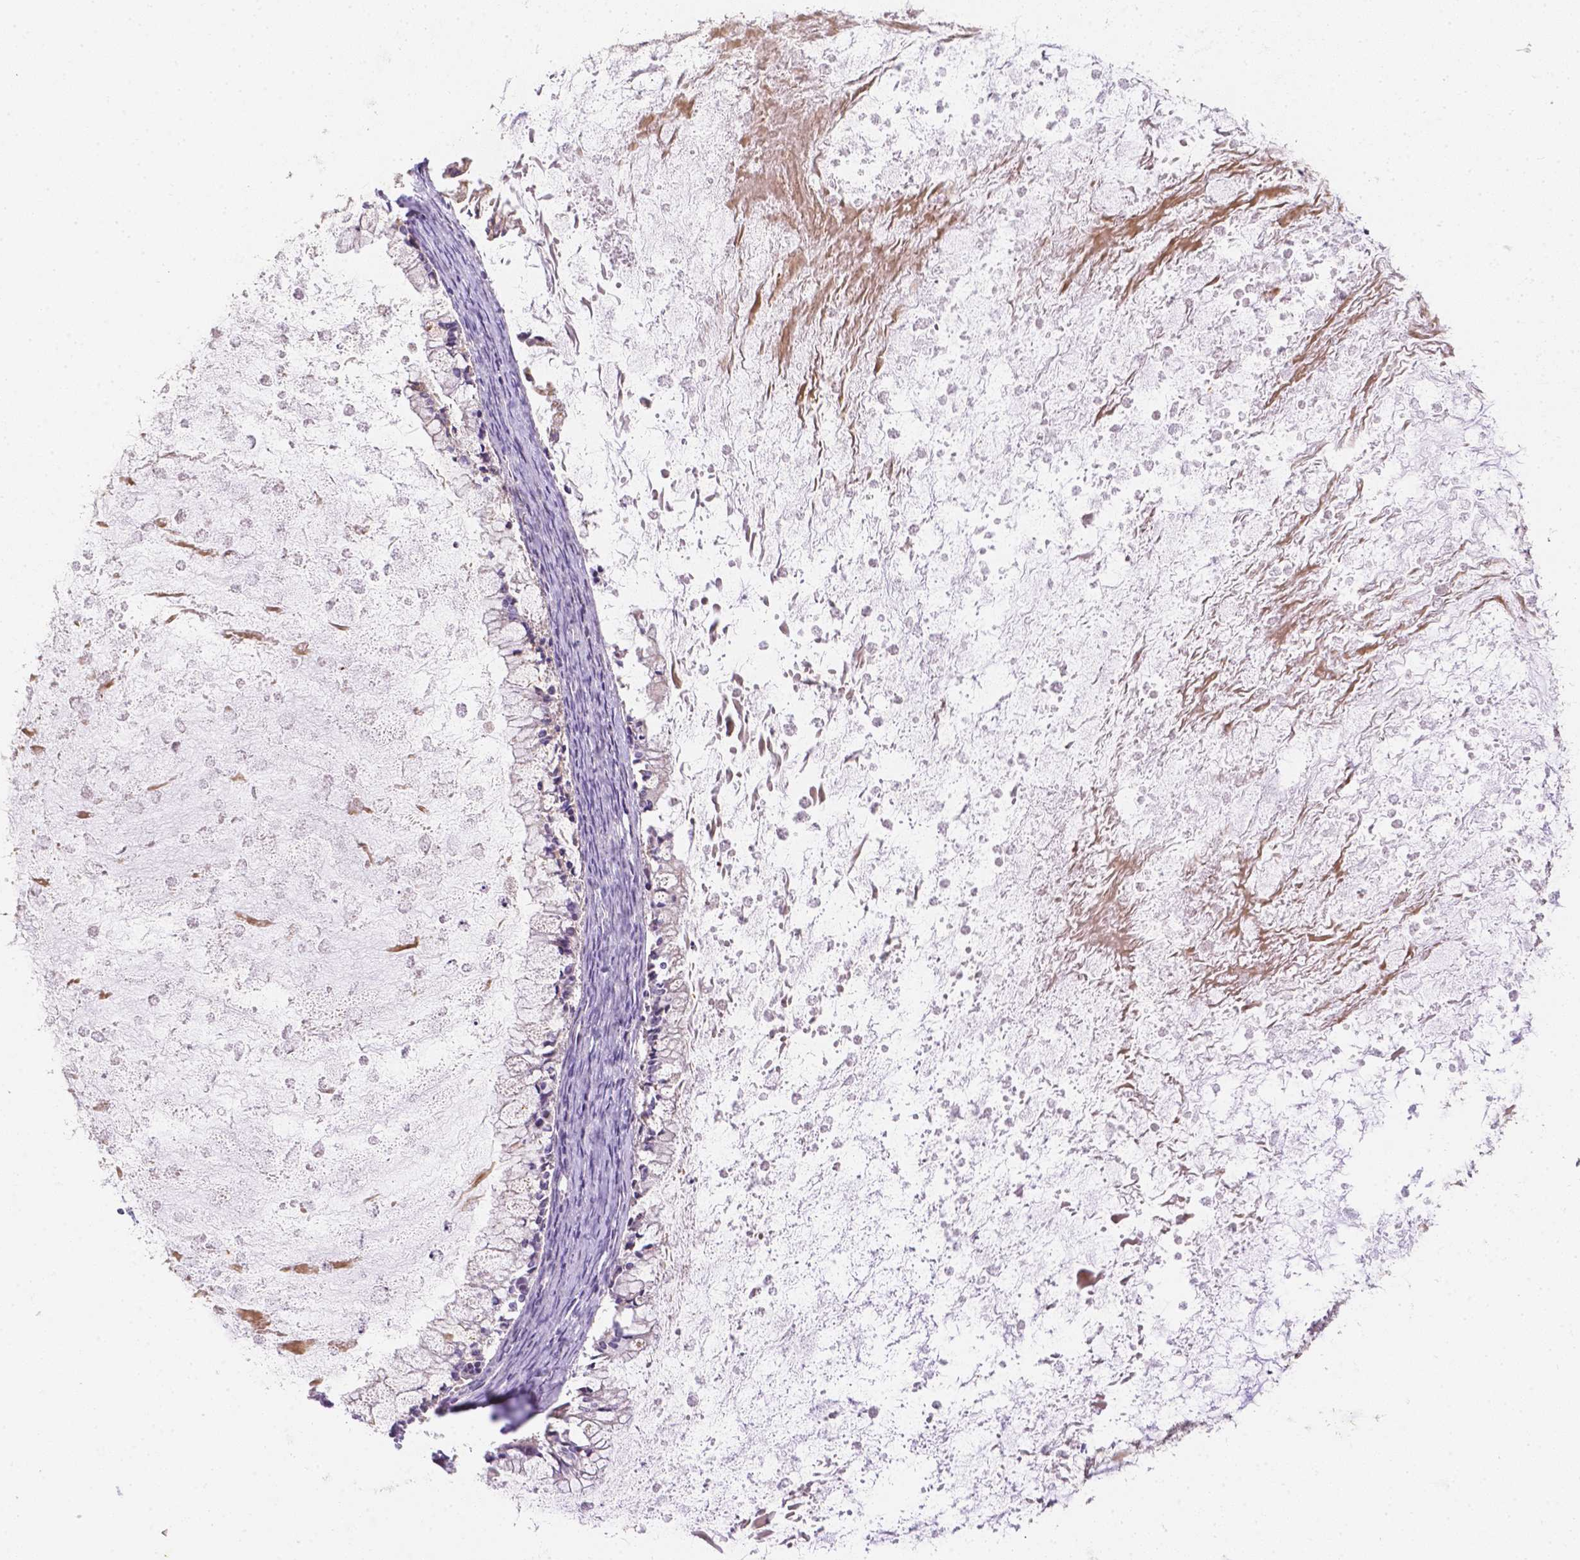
{"staining": {"intensity": "negative", "quantity": "none", "location": "none"}, "tissue": "ovarian cancer", "cell_type": "Tumor cells", "image_type": "cancer", "snomed": [{"axis": "morphology", "description": "Cystadenocarcinoma, mucinous, NOS"}, {"axis": "topography", "description": "Ovary"}], "caption": "The histopathology image reveals no significant positivity in tumor cells of ovarian cancer.", "gene": "ZNF280B", "patient": {"sex": "female", "age": 67}}